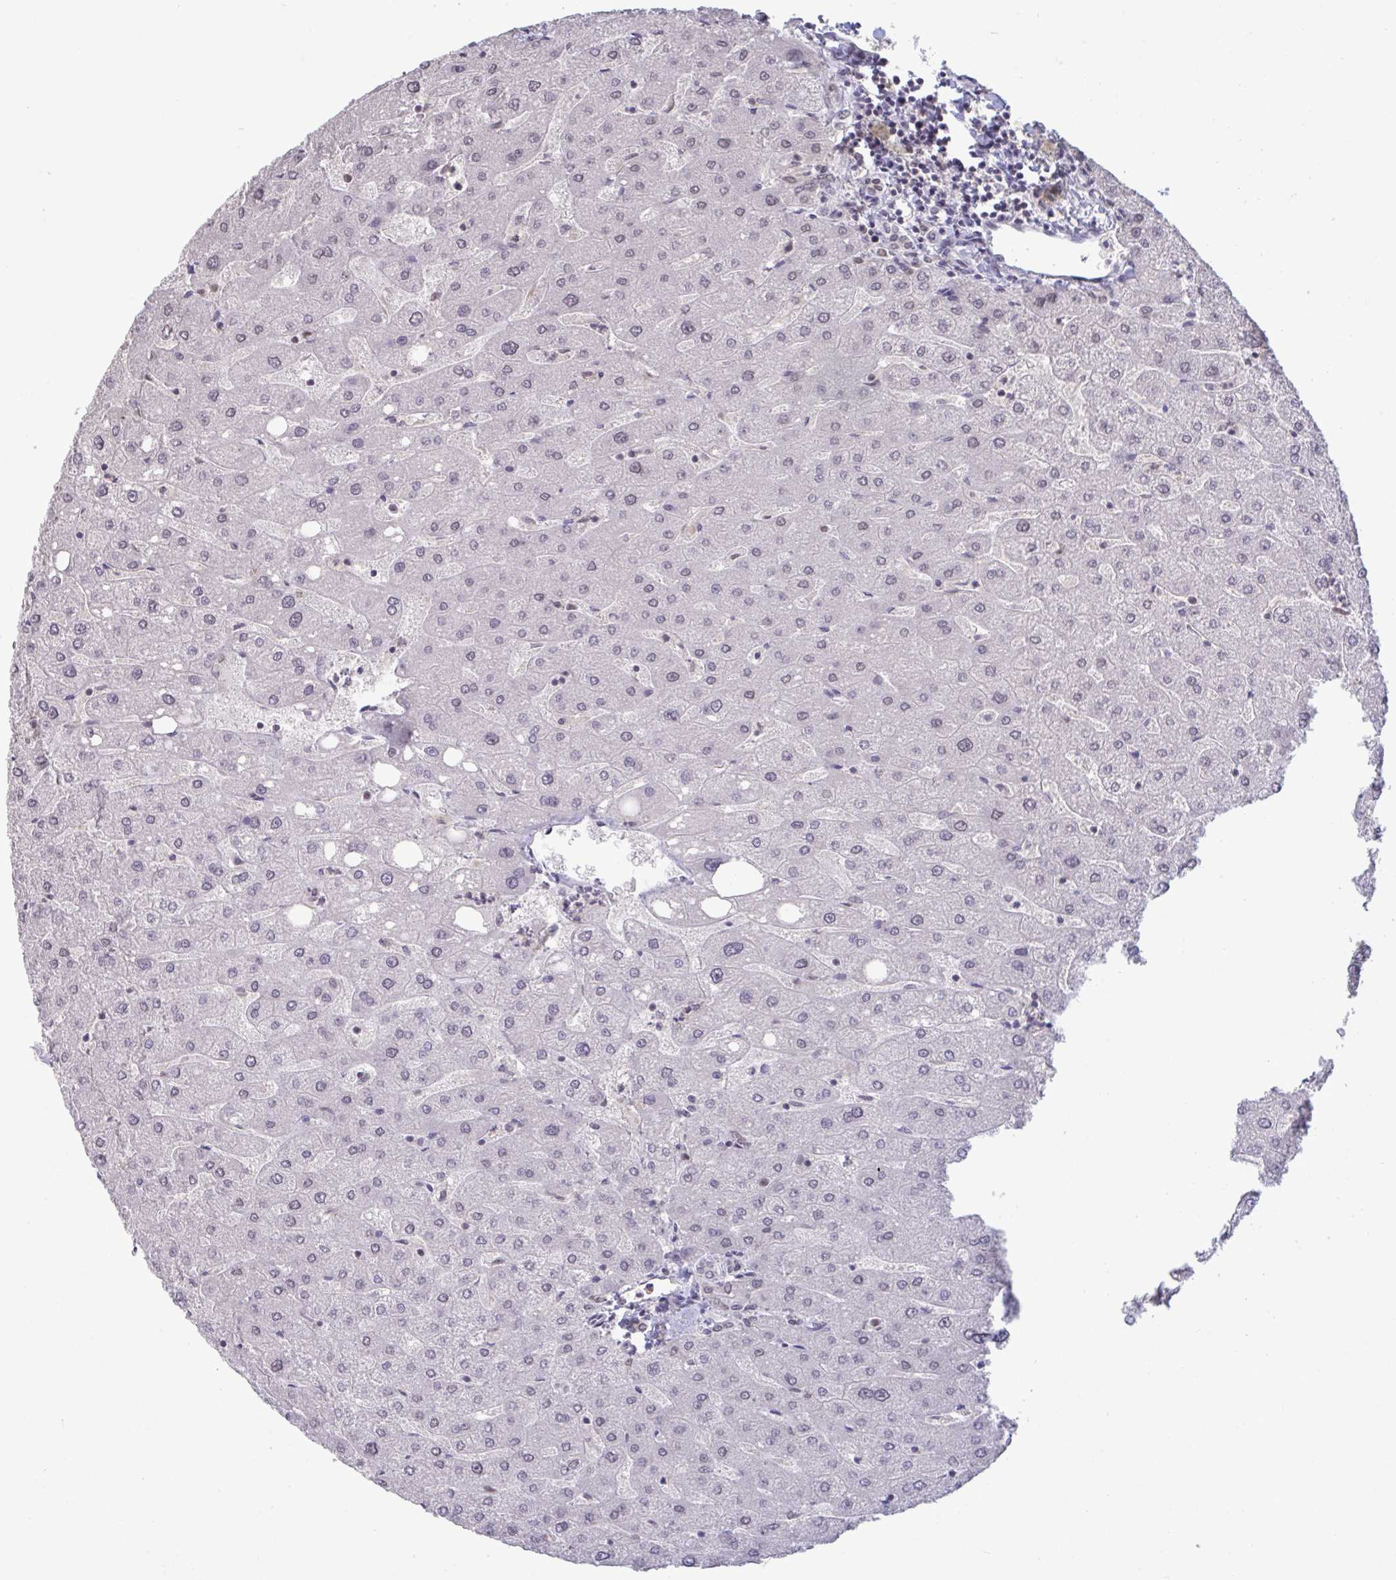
{"staining": {"intensity": "weak", "quantity": "25%-75%", "location": "nuclear"}, "tissue": "liver", "cell_type": "Cholangiocytes", "image_type": "normal", "snomed": [{"axis": "morphology", "description": "Normal tissue, NOS"}, {"axis": "topography", "description": "Liver"}], "caption": "Immunohistochemical staining of benign liver reveals low levels of weak nuclear staining in approximately 25%-75% of cholangiocytes.", "gene": "PUF60", "patient": {"sex": "male", "age": 67}}